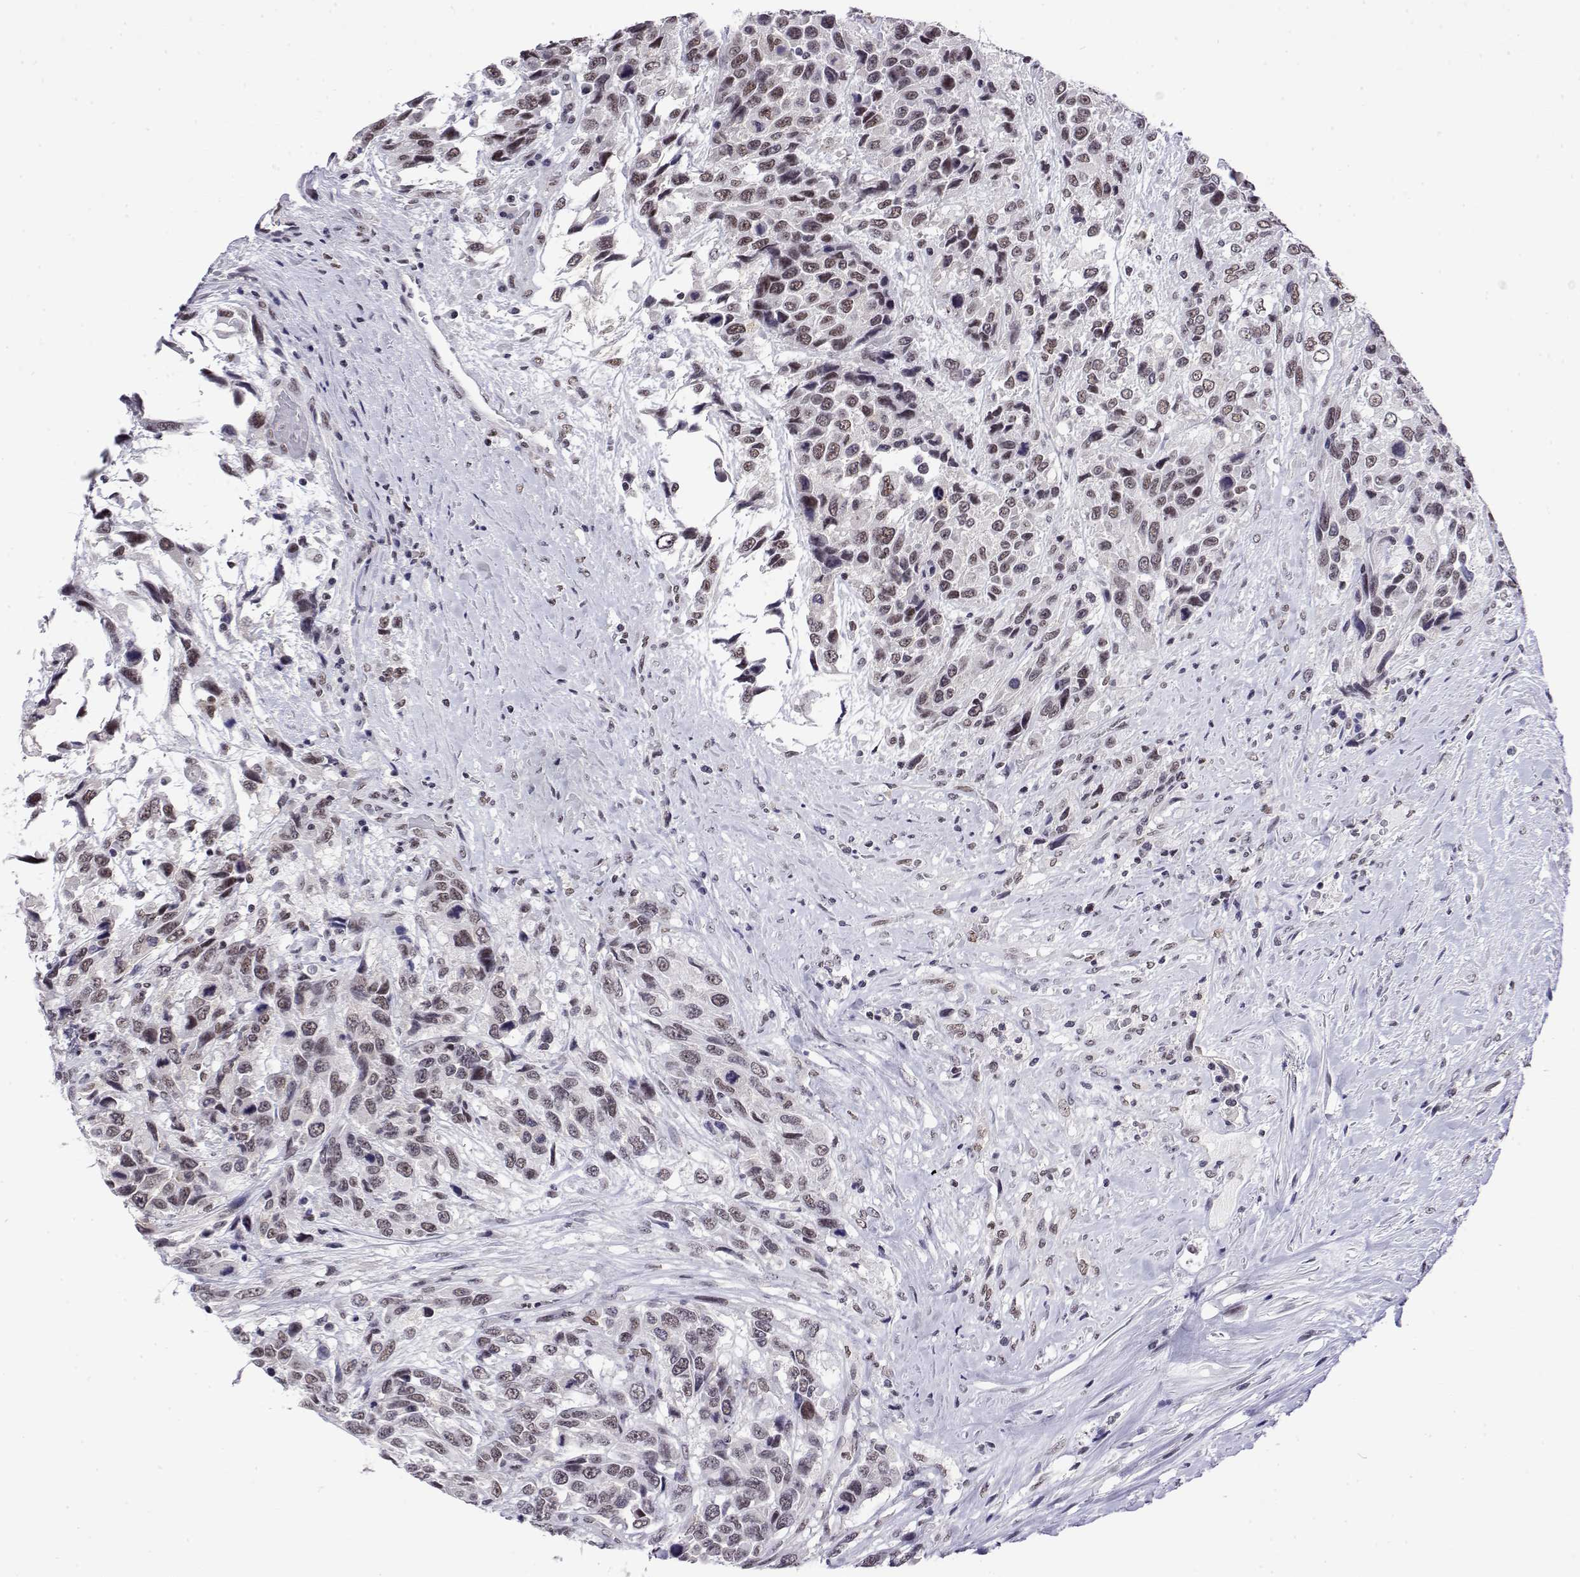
{"staining": {"intensity": "moderate", "quantity": ">75%", "location": "nuclear"}, "tissue": "urothelial cancer", "cell_type": "Tumor cells", "image_type": "cancer", "snomed": [{"axis": "morphology", "description": "Urothelial carcinoma, High grade"}, {"axis": "topography", "description": "Urinary bladder"}], "caption": "A medium amount of moderate nuclear expression is appreciated in about >75% of tumor cells in urothelial cancer tissue.", "gene": "POLDIP3", "patient": {"sex": "female", "age": 70}}